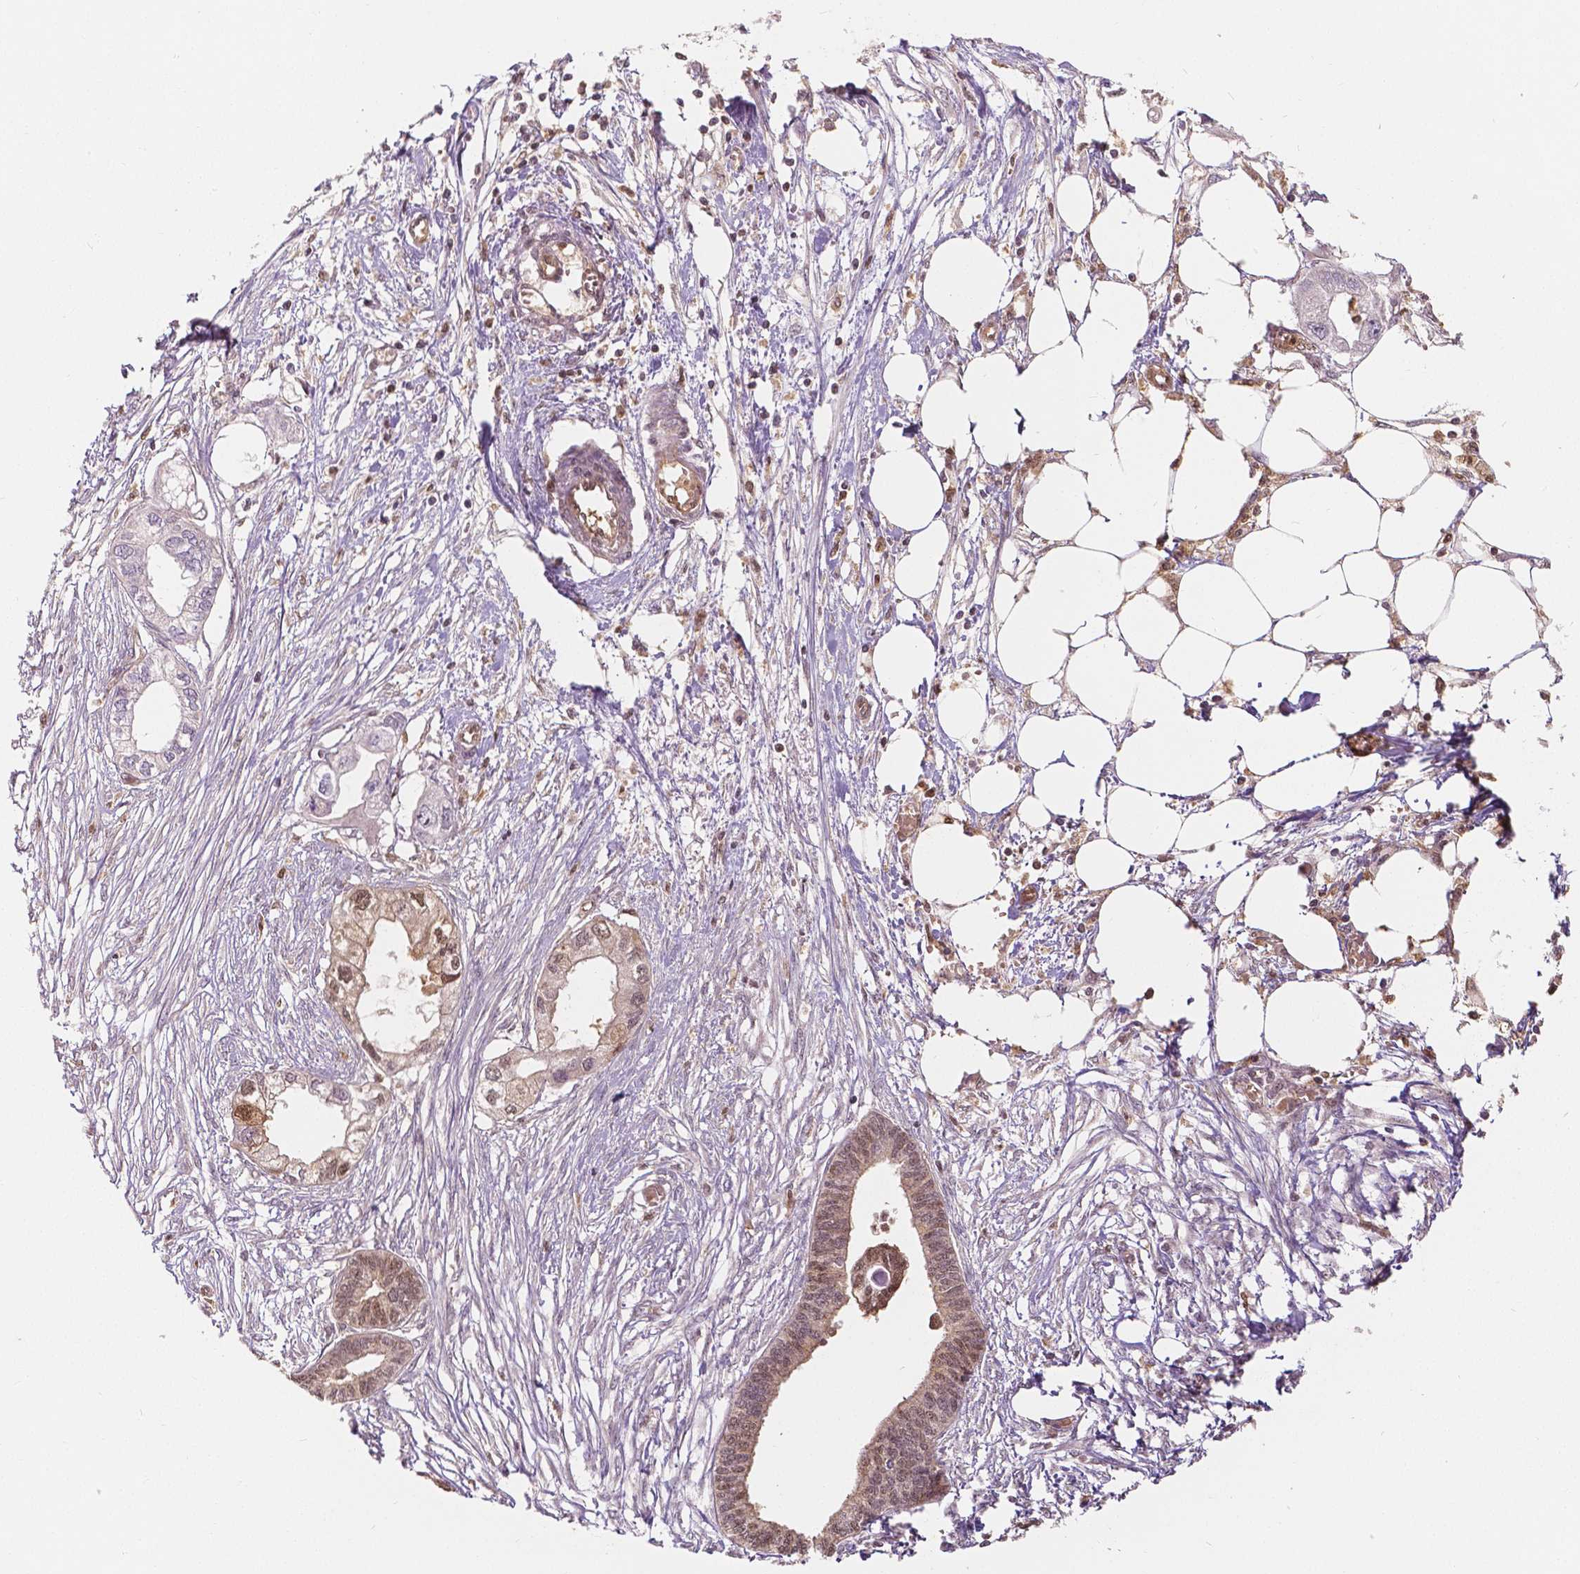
{"staining": {"intensity": "moderate", "quantity": "25%-75%", "location": "cytoplasmic/membranous,nuclear"}, "tissue": "endometrial cancer", "cell_type": "Tumor cells", "image_type": "cancer", "snomed": [{"axis": "morphology", "description": "Adenocarcinoma, NOS"}, {"axis": "morphology", "description": "Adenocarcinoma, metastatic, NOS"}, {"axis": "topography", "description": "Adipose tissue"}, {"axis": "topography", "description": "Endometrium"}], "caption": "Endometrial cancer tissue shows moderate cytoplasmic/membranous and nuclear expression in approximately 25%-75% of tumor cells, visualized by immunohistochemistry.", "gene": "NAPRT", "patient": {"sex": "female", "age": 67}}